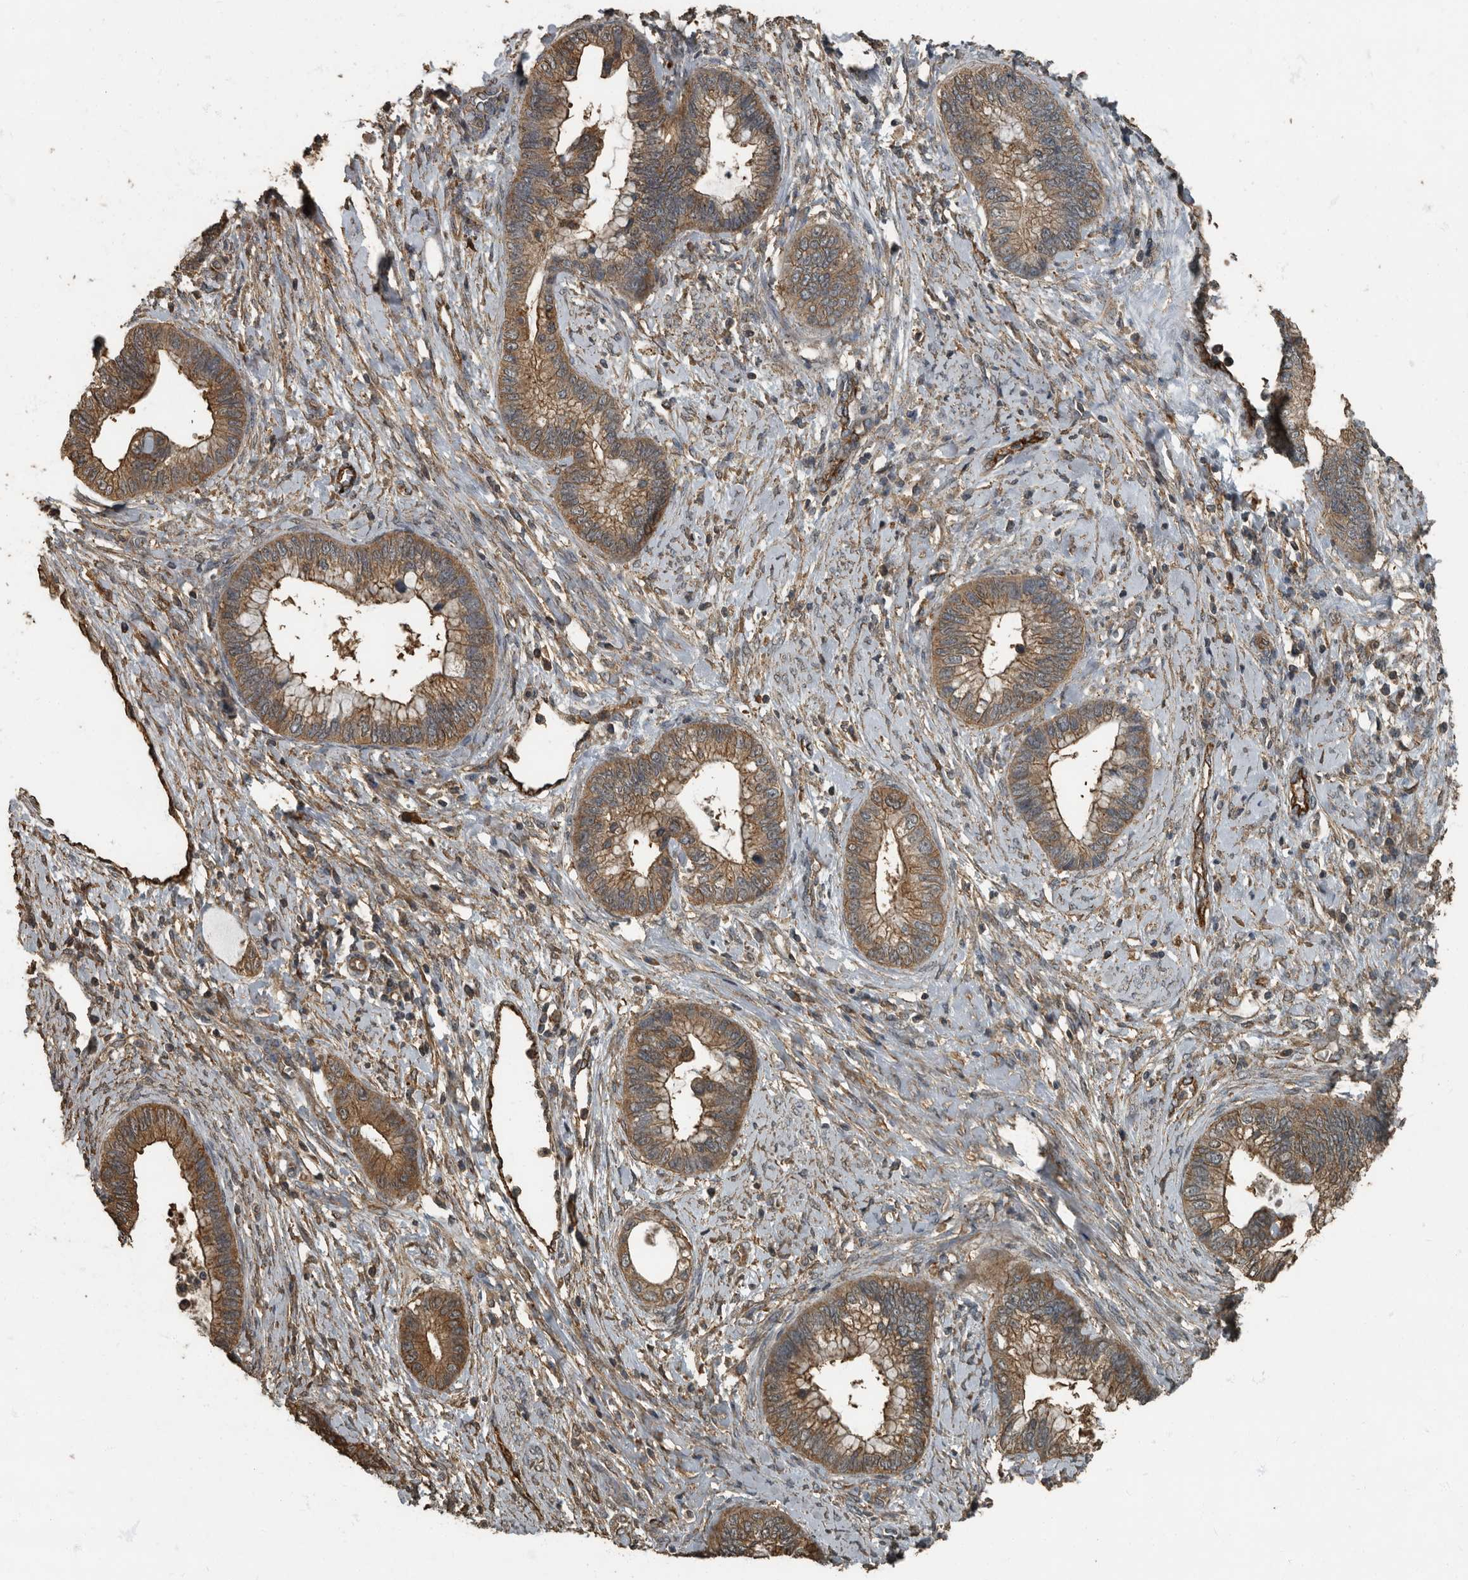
{"staining": {"intensity": "moderate", "quantity": ">75%", "location": "cytoplasmic/membranous"}, "tissue": "cervical cancer", "cell_type": "Tumor cells", "image_type": "cancer", "snomed": [{"axis": "morphology", "description": "Adenocarcinoma, NOS"}, {"axis": "topography", "description": "Cervix"}], "caption": "DAB (3,3'-diaminobenzidine) immunohistochemical staining of cervical adenocarcinoma shows moderate cytoplasmic/membranous protein staining in approximately >75% of tumor cells.", "gene": "IL15RA", "patient": {"sex": "female", "age": 44}}